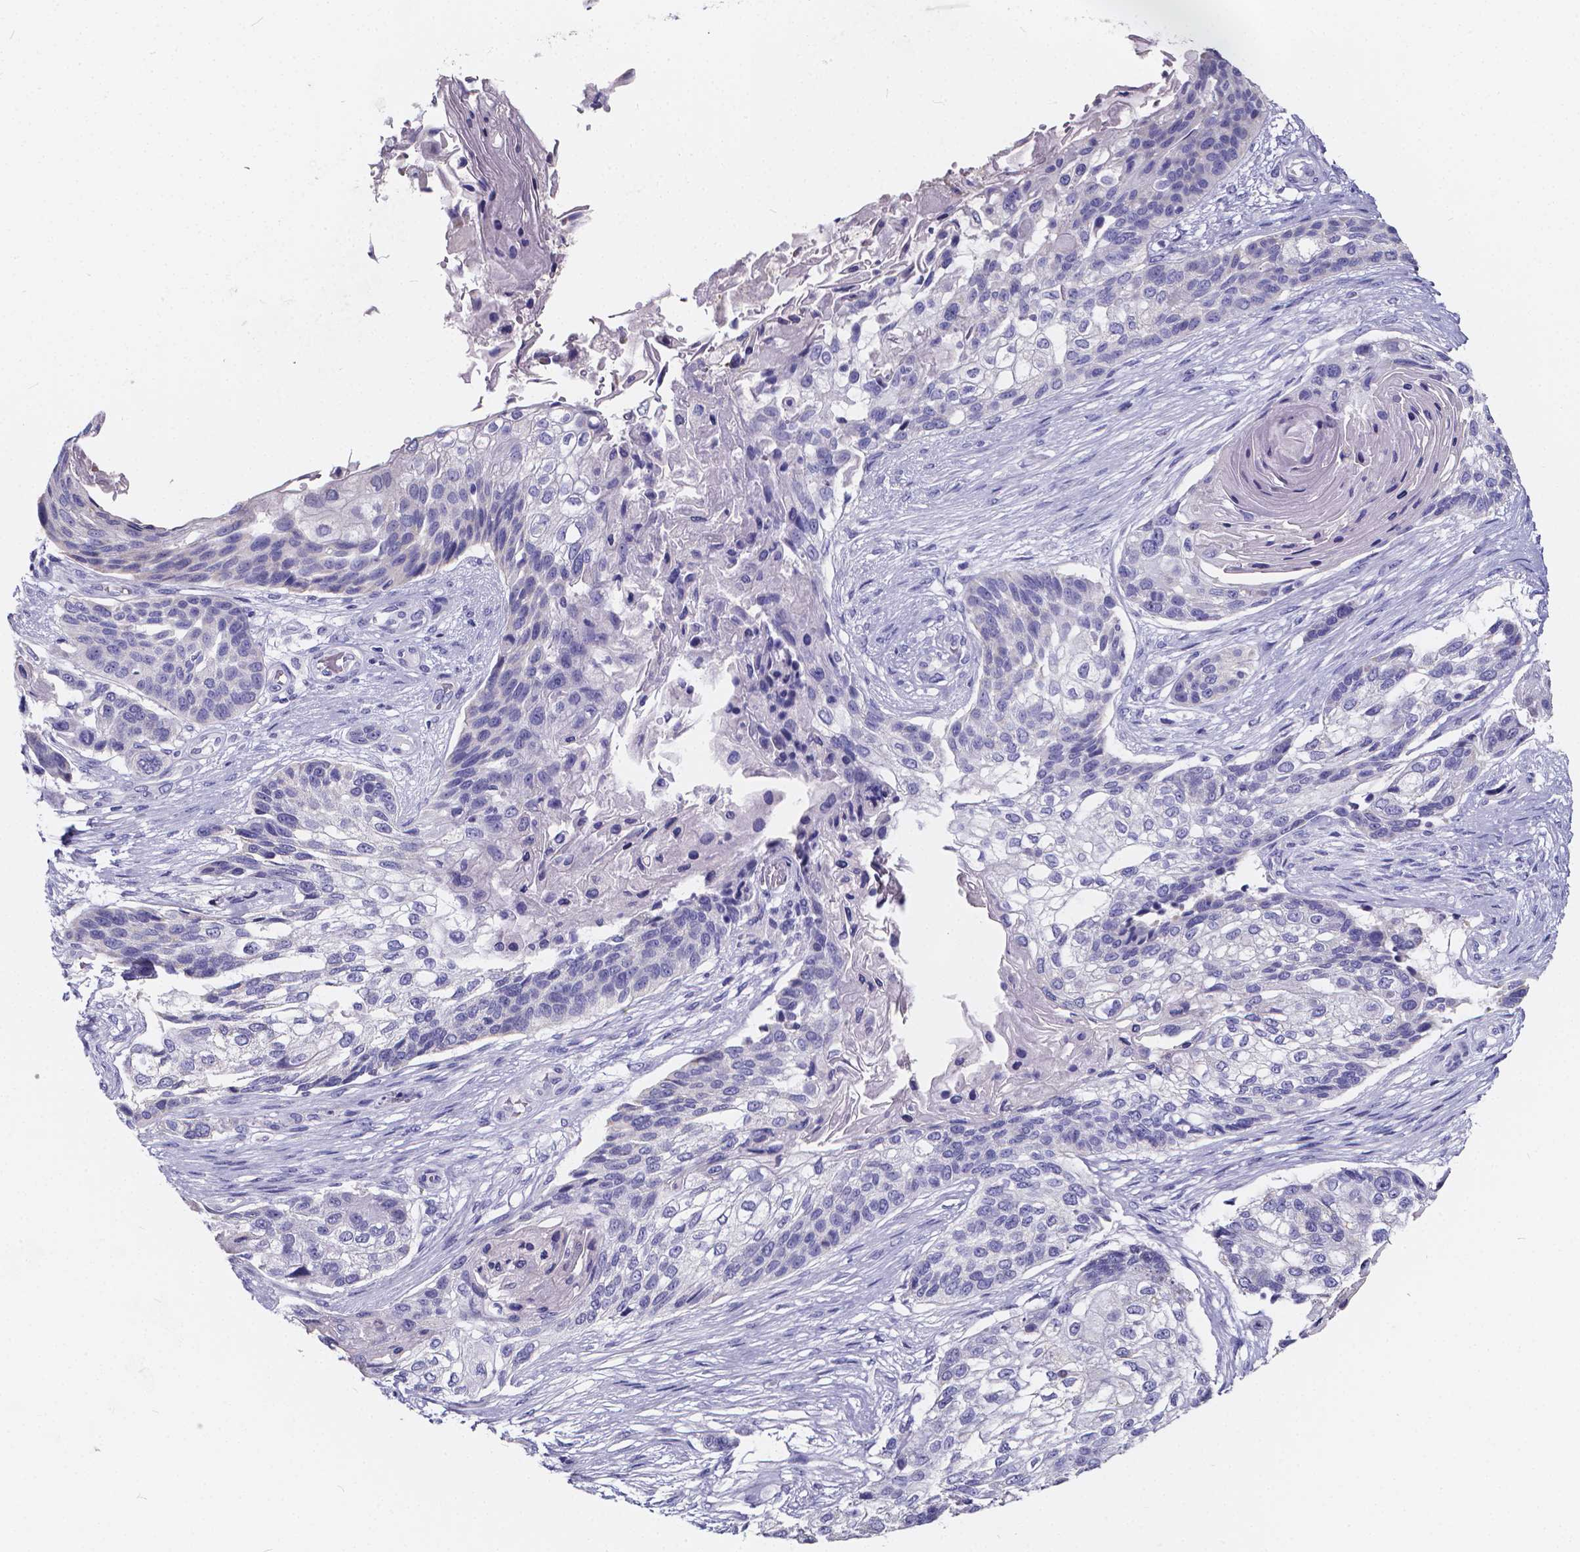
{"staining": {"intensity": "negative", "quantity": "none", "location": "none"}, "tissue": "lung cancer", "cell_type": "Tumor cells", "image_type": "cancer", "snomed": [{"axis": "morphology", "description": "Squamous cell carcinoma, NOS"}, {"axis": "topography", "description": "Lung"}], "caption": "DAB immunohistochemical staining of lung cancer (squamous cell carcinoma) reveals no significant positivity in tumor cells. (Brightfield microscopy of DAB immunohistochemistry (IHC) at high magnification).", "gene": "SPEF2", "patient": {"sex": "male", "age": 69}}